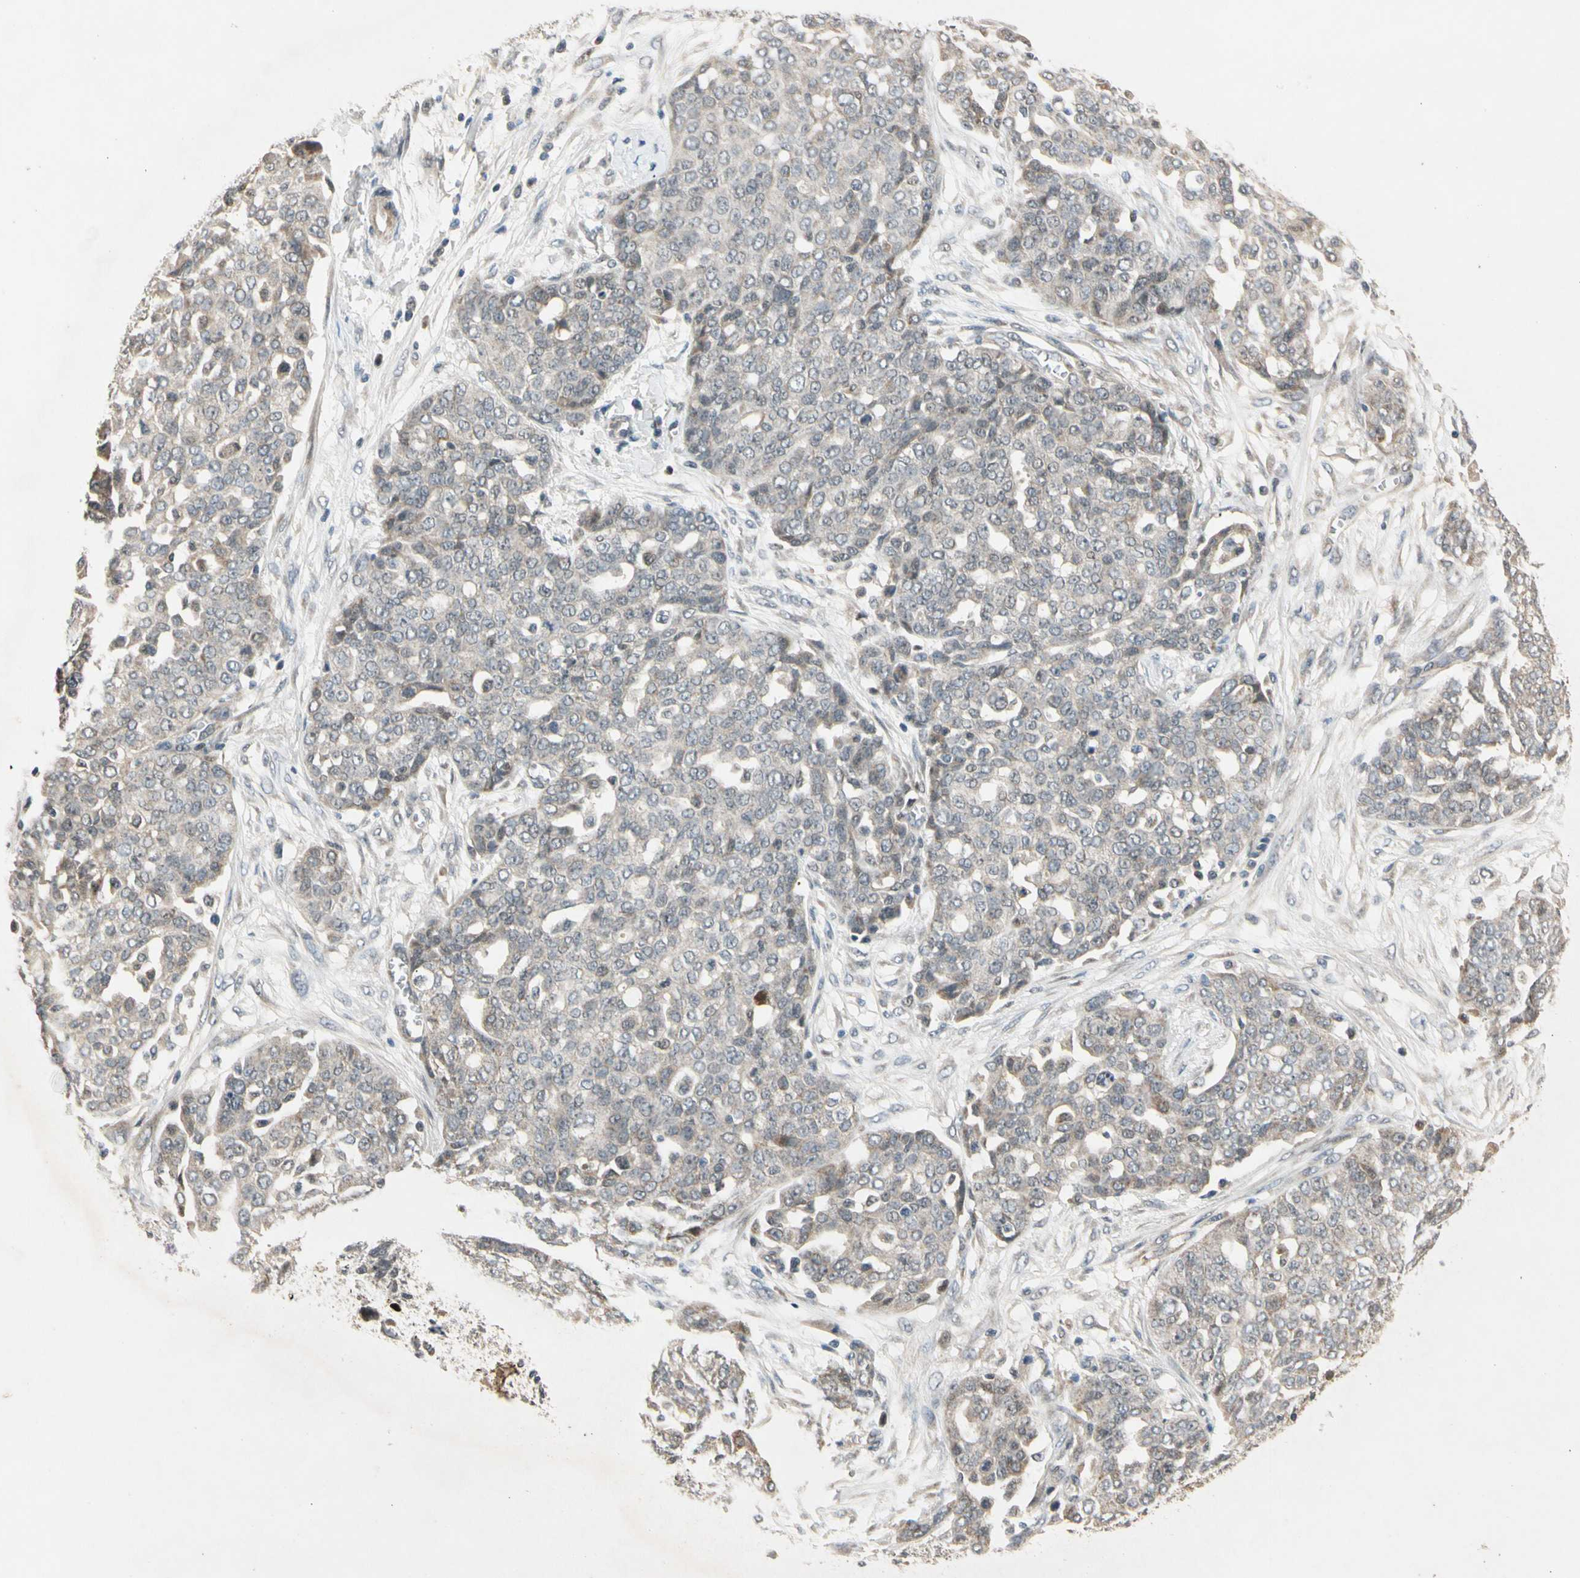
{"staining": {"intensity": "negative", "quantity": "none", "location": "none"}, "tissue": "ovarian cancer", "cell_type": "Tumor cells", "image_type": "cancer", "snomed": [{"axis": "morphology", "description": "Cystadenocarcinoma, serous, NOS"}, {"axis": "topography", "description": "Soft tissue"}, {"axis": "topography", "description": "Ovary"}], "caption": "DAB immunohistochemical staining of human ovarian serous cystadenocarcinoma demonstrates no significant staining in tumor cells.", "gene": "RIOX2", "patient": {"sex": "female", "age": 57}}